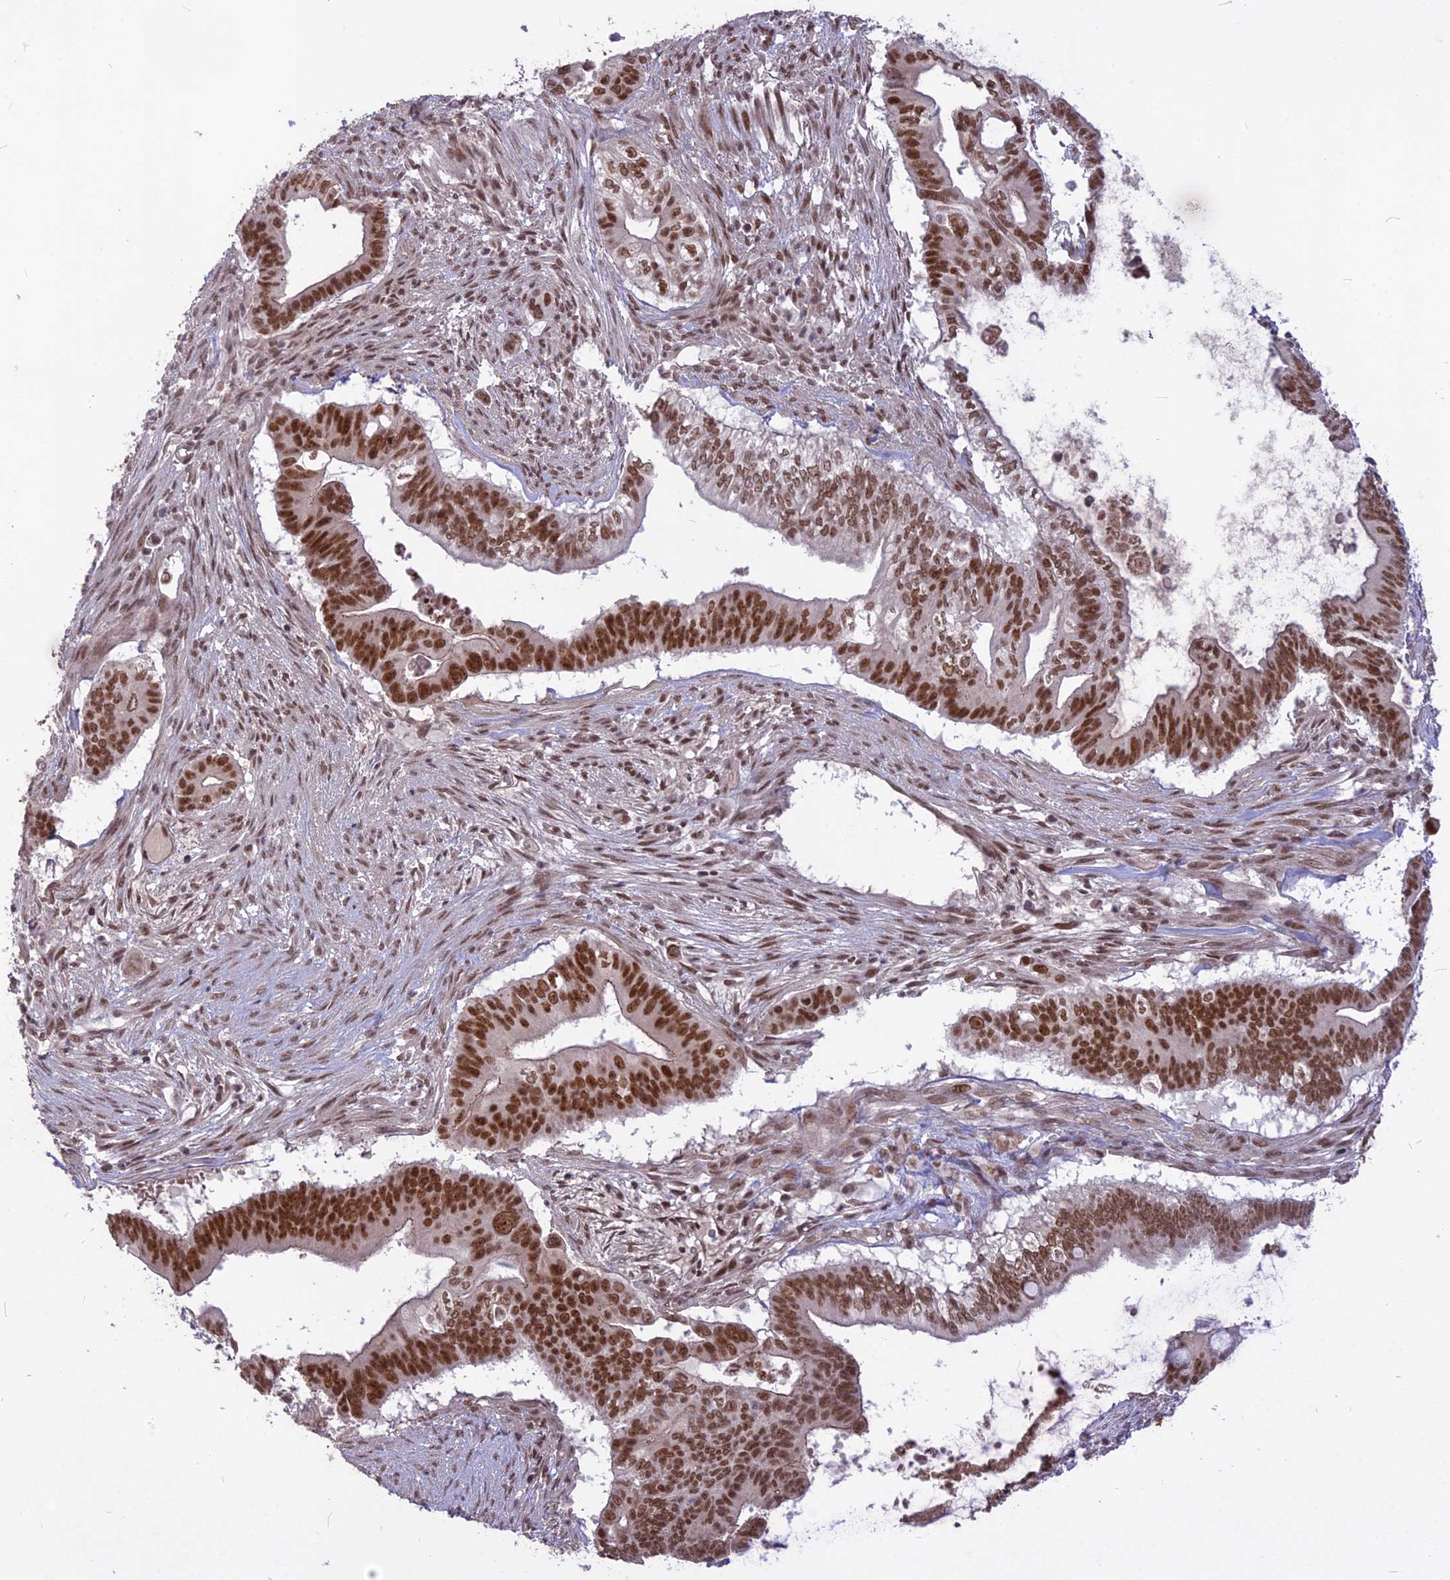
{"staining": {"intensity": "strong", "quantity": ">75%", "location": "nuclear"}, "tissue": "pancreatic cancer", "cell_type": "Tumor cells", "image_type": "cancer", "snomed": [{"axis": "morphology", "description": "Adenocarcinoma, NOS"}, {"axis": "topography", "description": "Pancreas"}], "caption": "IHC (DAB (3,3'-diaminobenzidine)) staining of human adenocarcinoma (pancreatic) exhibits strong nuclear protein positivity in approximately >75% of tumor cells.", "gene": "DIS3", "patient": {"sex": "male", "age": 68}}